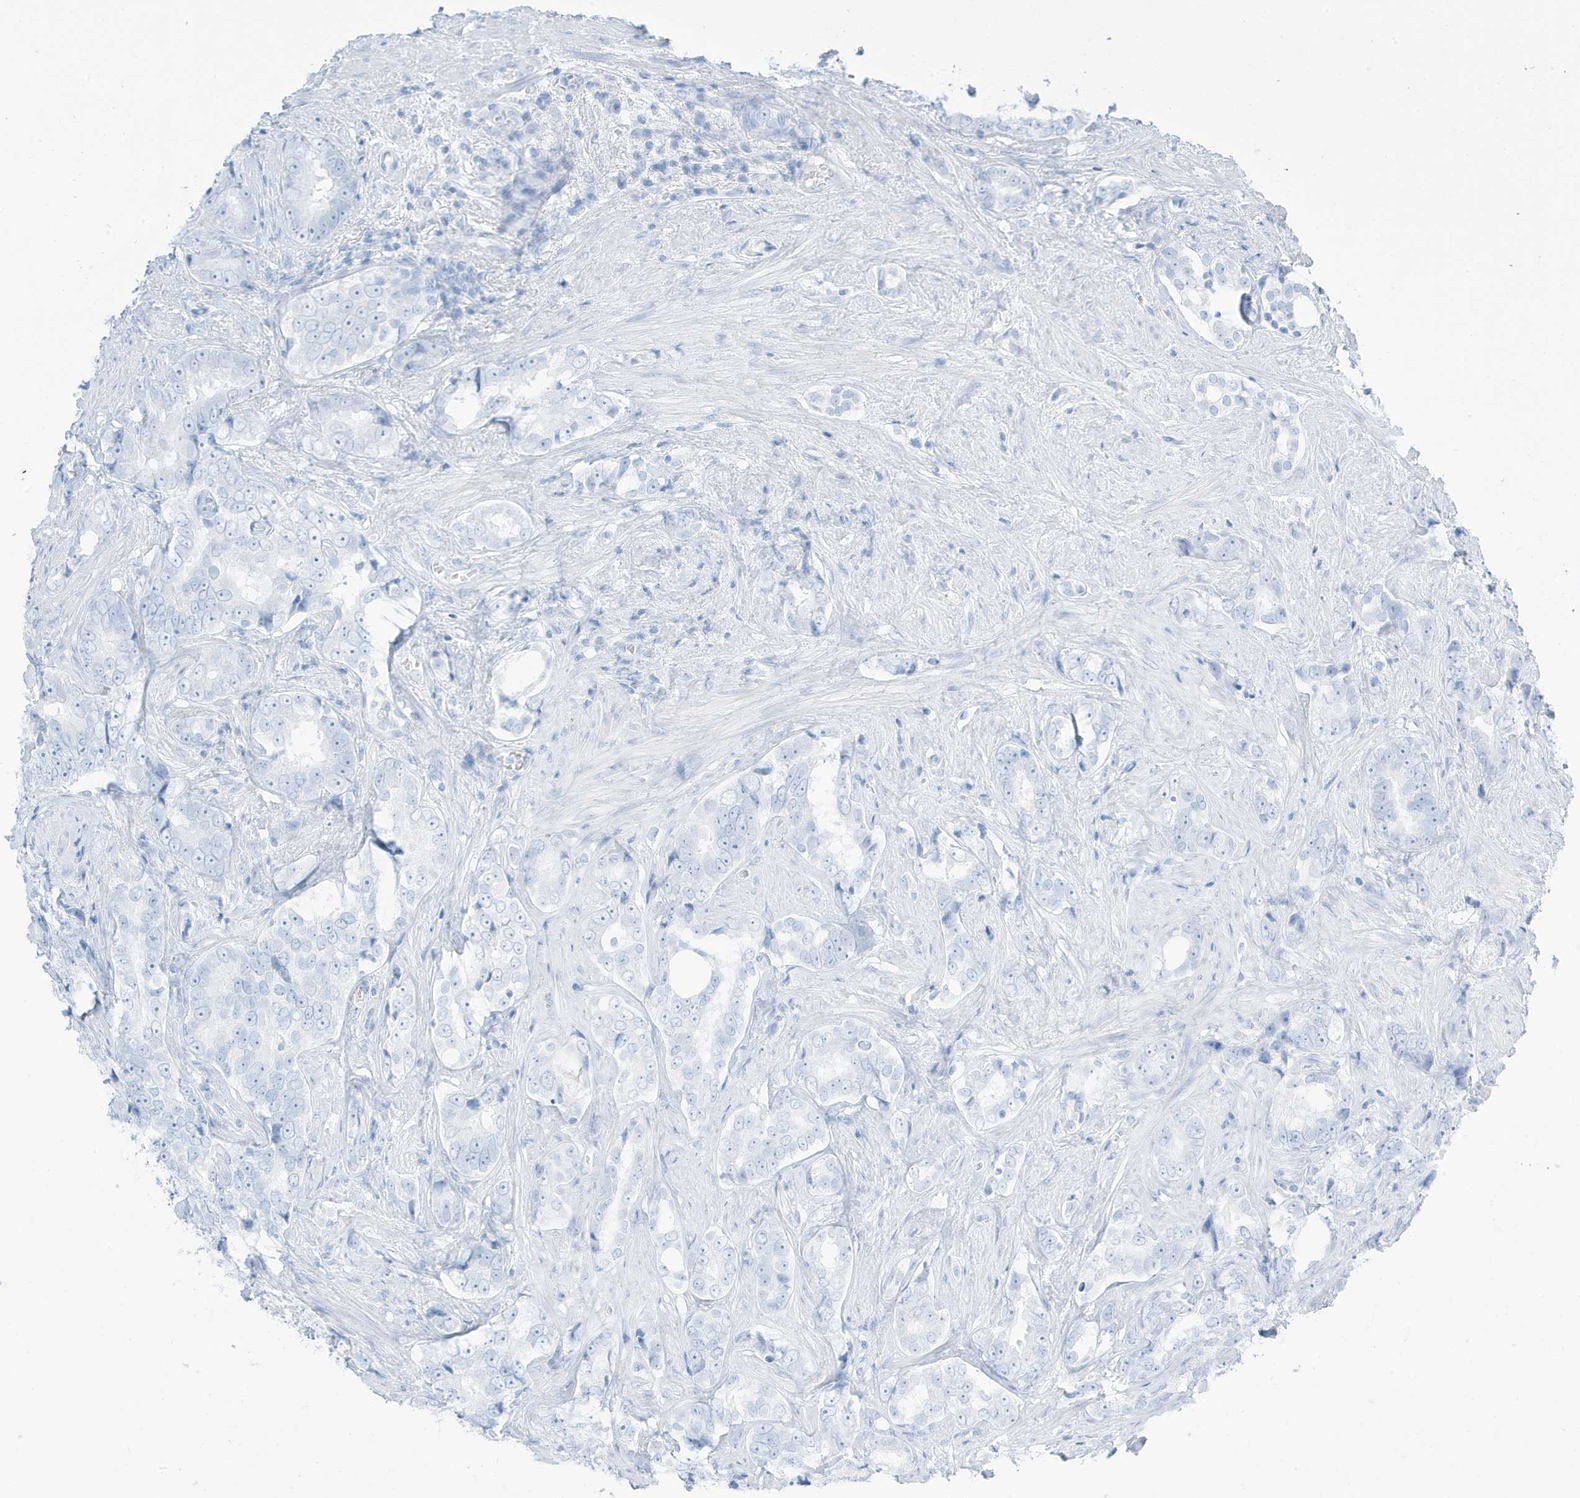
{"staining": {"intensity": "negative", "quantity": "none", "location": "none"}, "tissue": "prostate cancer", "cell_type": "Tumor cells", "image_type": "cancer", "snomed": [{"axis": "morphology", "description": "Adenocarcinoma, High grade"}, {"axis": "topography", "description": "Prostate"}], "caption": "Prostate cancer was stained to show a protein in brown. There is no significant staining in tumor cells. (DAB immunohistochemistry, high magnification).", "gene": "SLC22A13", "patient": {"sex": "male", "age": 66}}